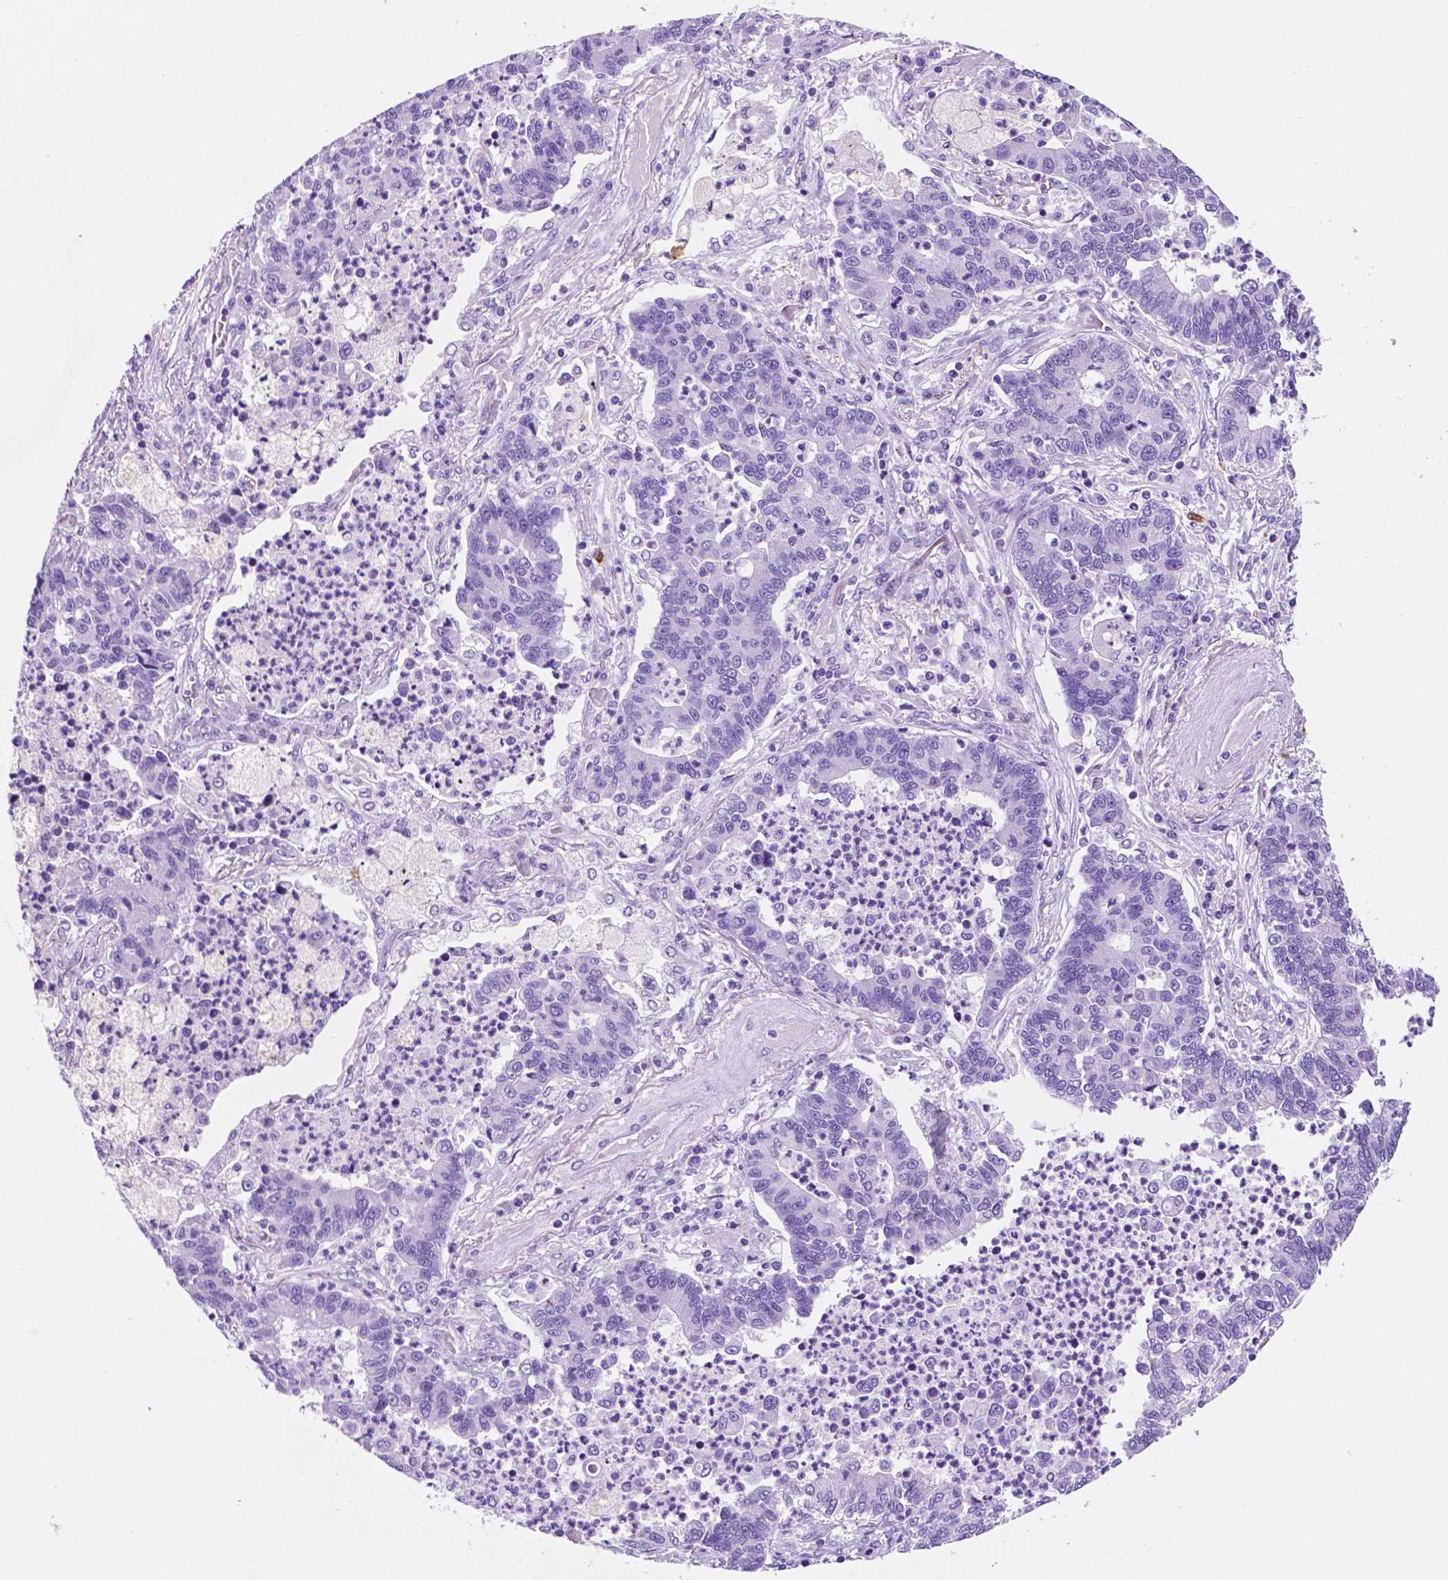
{"staining": {"intensity": "negative", "quantity": "none", "location": "none"}, "tissue": "lung cancer", "cell_type": "Tumor cells", "image_type": "cancer", "snomed": [{"axis": "morphology", "description": "Adenocarcinoma, NOS"}, {"axis": "topography", "description": "Lung"}], "caption": "A histopathology image of human lung cancer is negative for staining in tumor cells.", "gene": "FOXB2", "patient": {"sex": "female", "age": 57}}